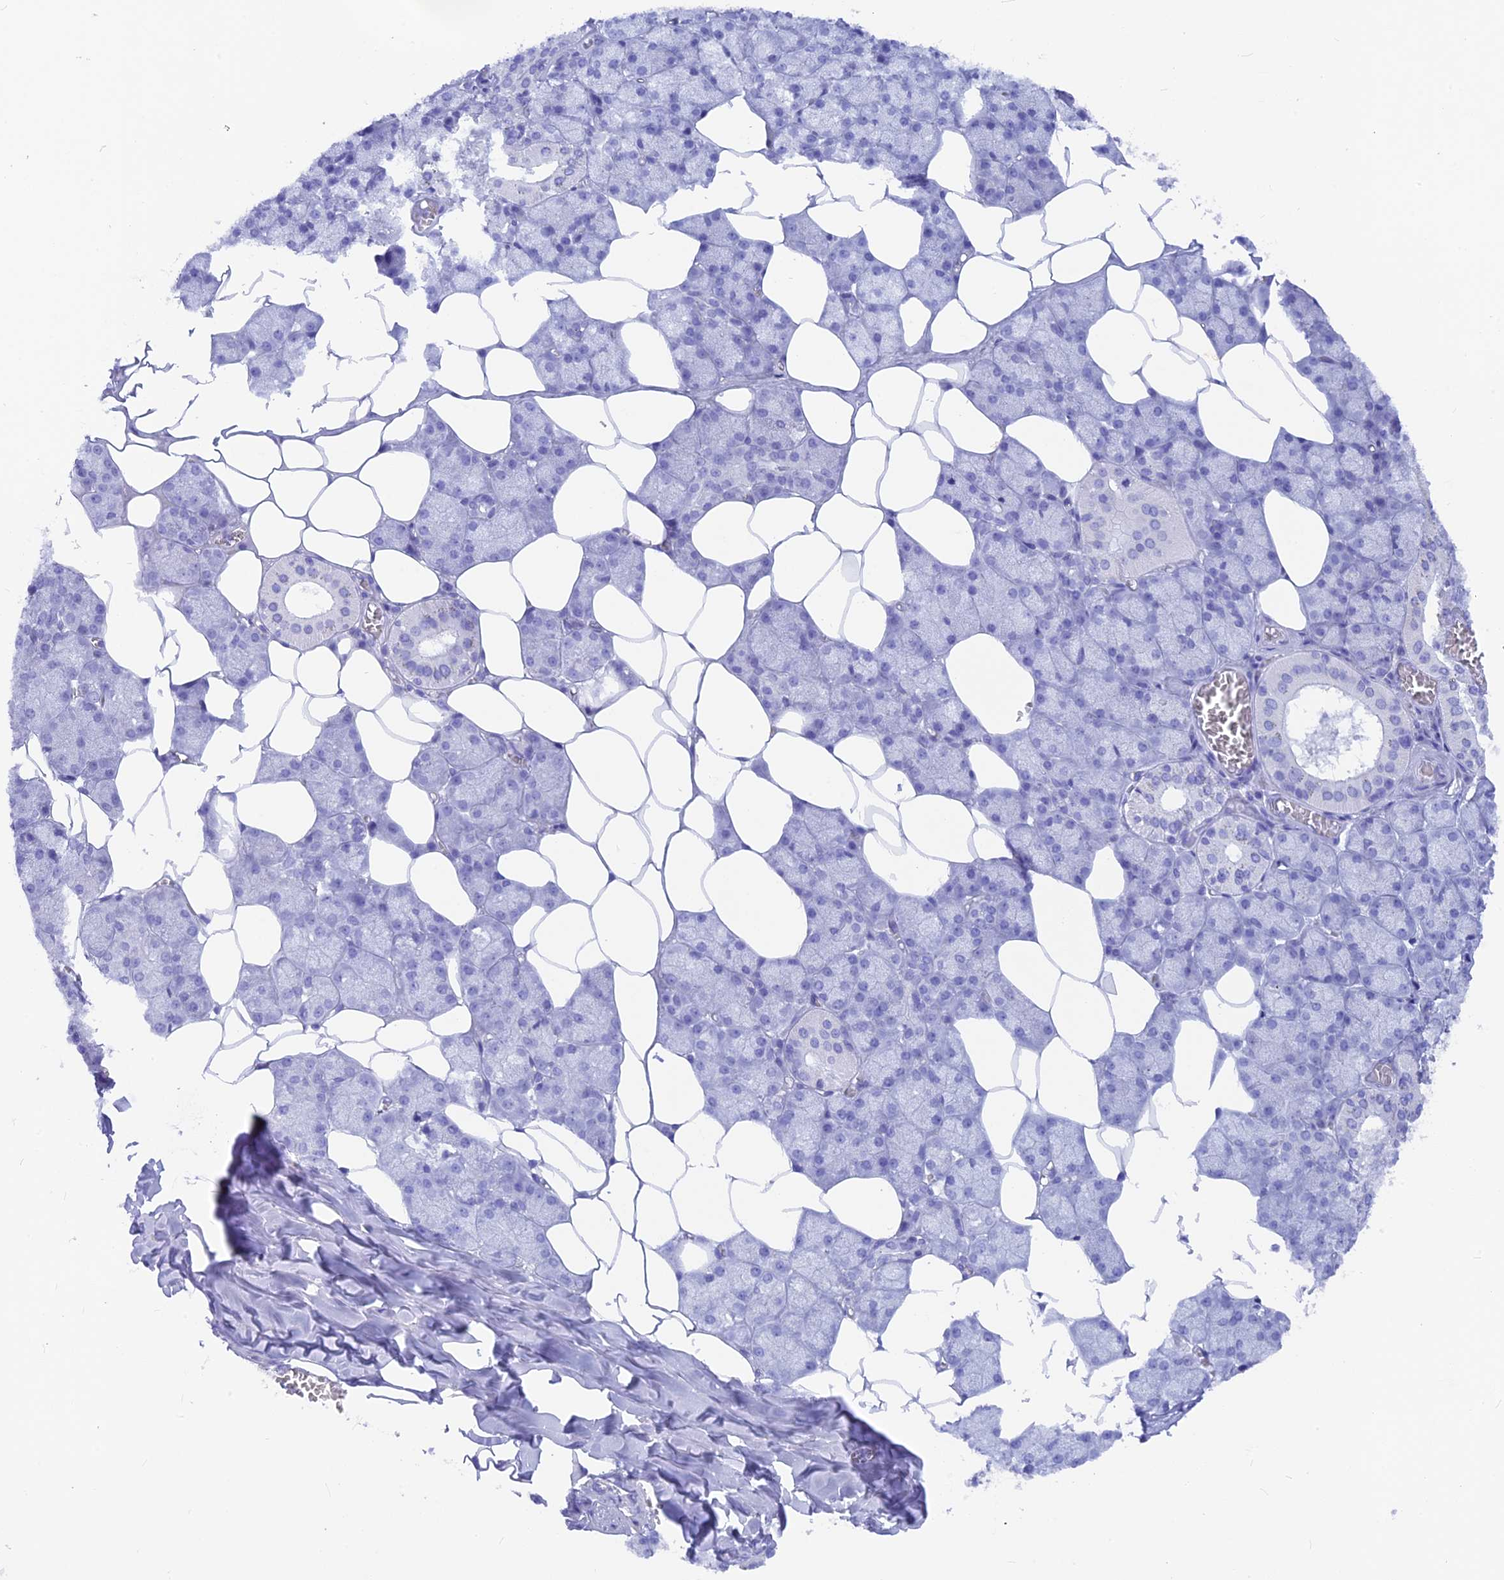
{"staining": {"intensity": "negative", "quantity": "none", "location": "none"}, "tissue": "salivary gland", "cell_type": "Glandular cells", "image_type": "normal", "snomed": [{"axis": "morphology", "description": "Normal tissue, NOS"}, {"axis": "topography", "description": "Salivary gland"}], "caption": "The histopathology image demonstrates no staining of glandular cells in unremarkable salivary gland.", "gene": "GNGT2", "patient": {"sex": "male", "age": 62}}